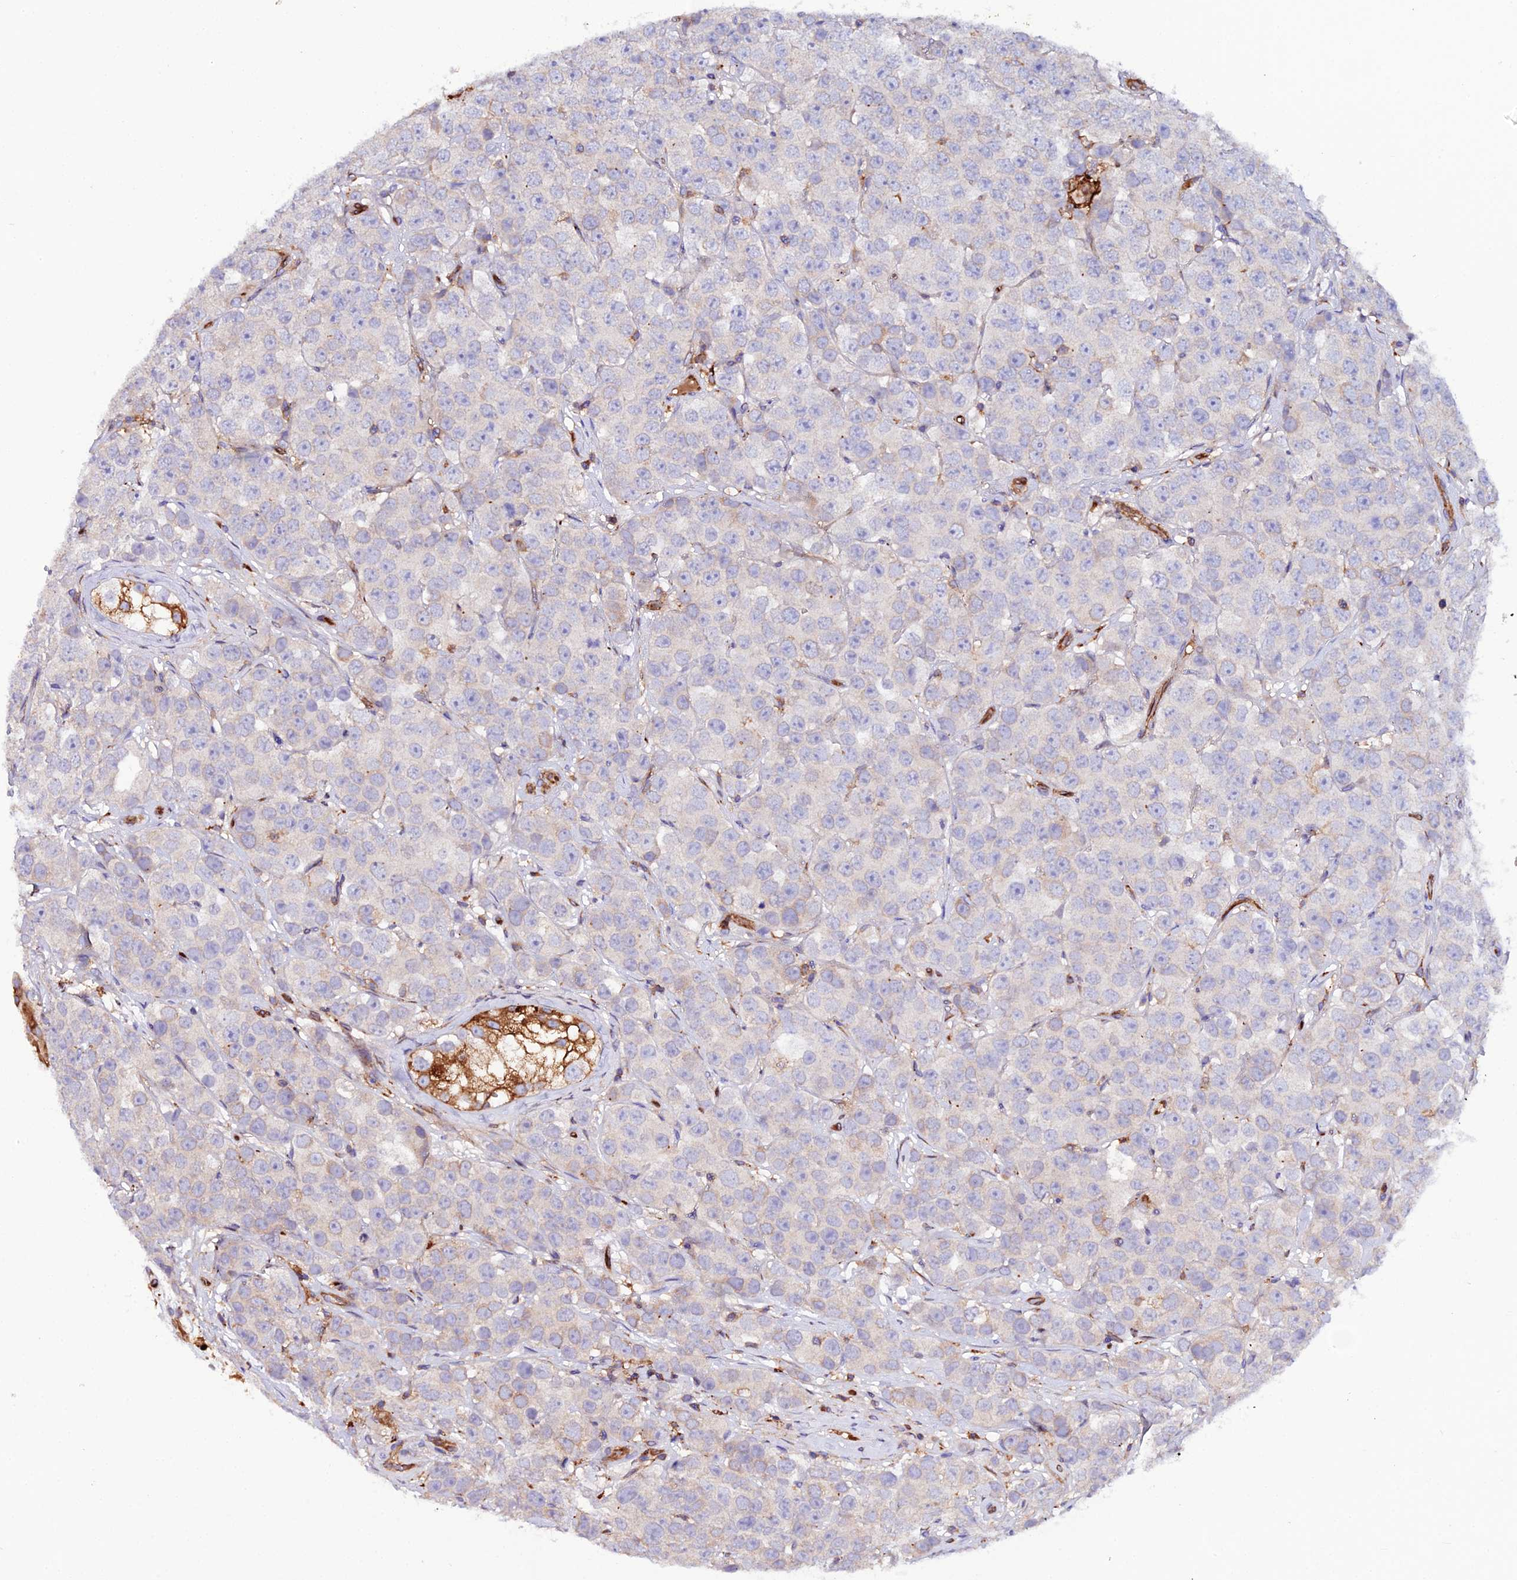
{"staining": {"intensity": "negative", "quantity": "none", "location": "none"}, "tissue": "testis cancer", "cell_type": "Tumor cells", "image_type": "cancer", "snomed": [{"axis": "morphology", "description": "Seminoma, NOS"}, {"axis": "topography", "description": "Testis"}], "caption": "A micrograph of seminoma (testis) stained for a protein reveals no brown staining in tumor cells.", "gene": "TRPV2", "patient": {"sex": "male", "age": 28}}